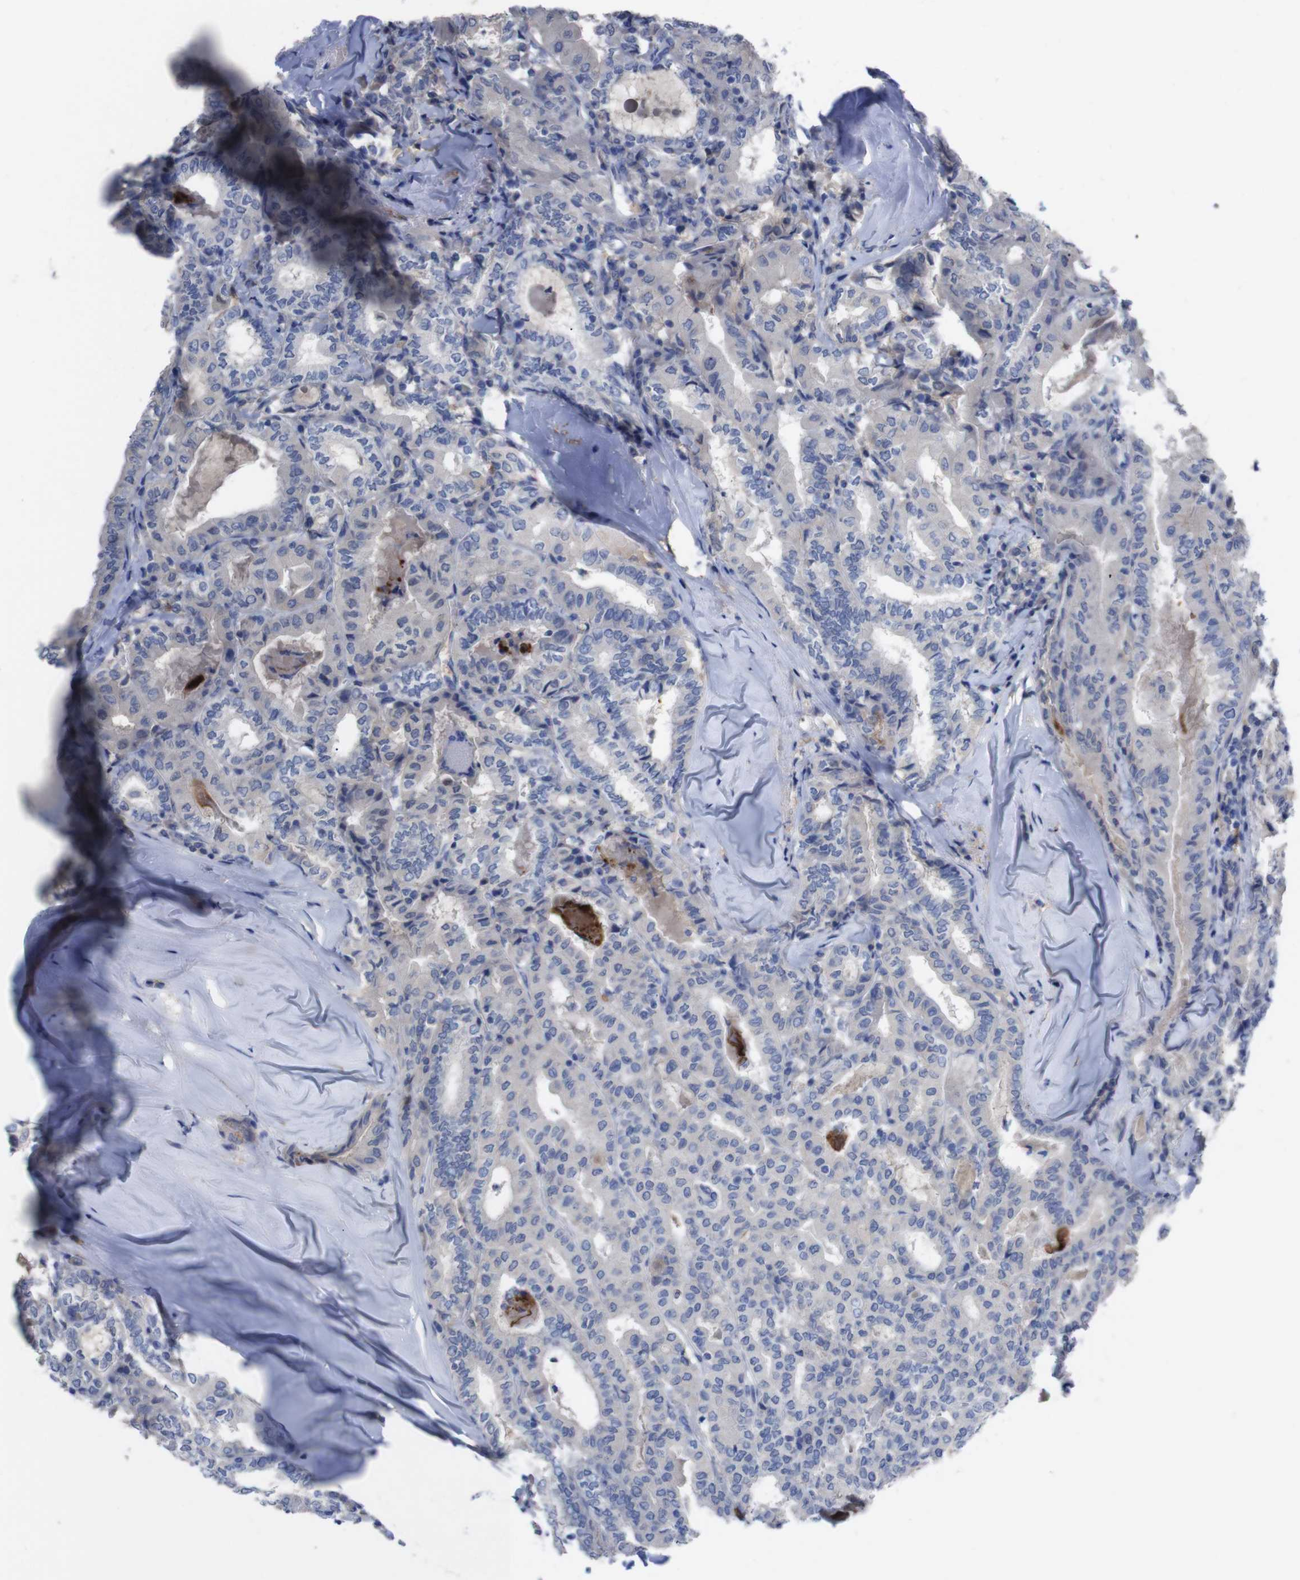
{"staining": {"intensity": "negative", "quantity": "none", "location": "none"}, "tissue": "thyroid cancer", "cell_type": "Tumor cells", "image_type": "cancer", "snomed": [{"axis": "morphology", "description": "Papillary adenocarcinoma, NOS"}, {"axis": "topography", "description": "Thyroid gland"}], "caption": "DAB (3,3'-diaminobenzidine) immunohistochemical staining of papillary adenocarcinoma (thyroid) exhibits no significant positivity in tumor cells. Nuclei are stained in blue.", "gene": "C5AR1", "patient": {"sex": "female", "age": 42}}